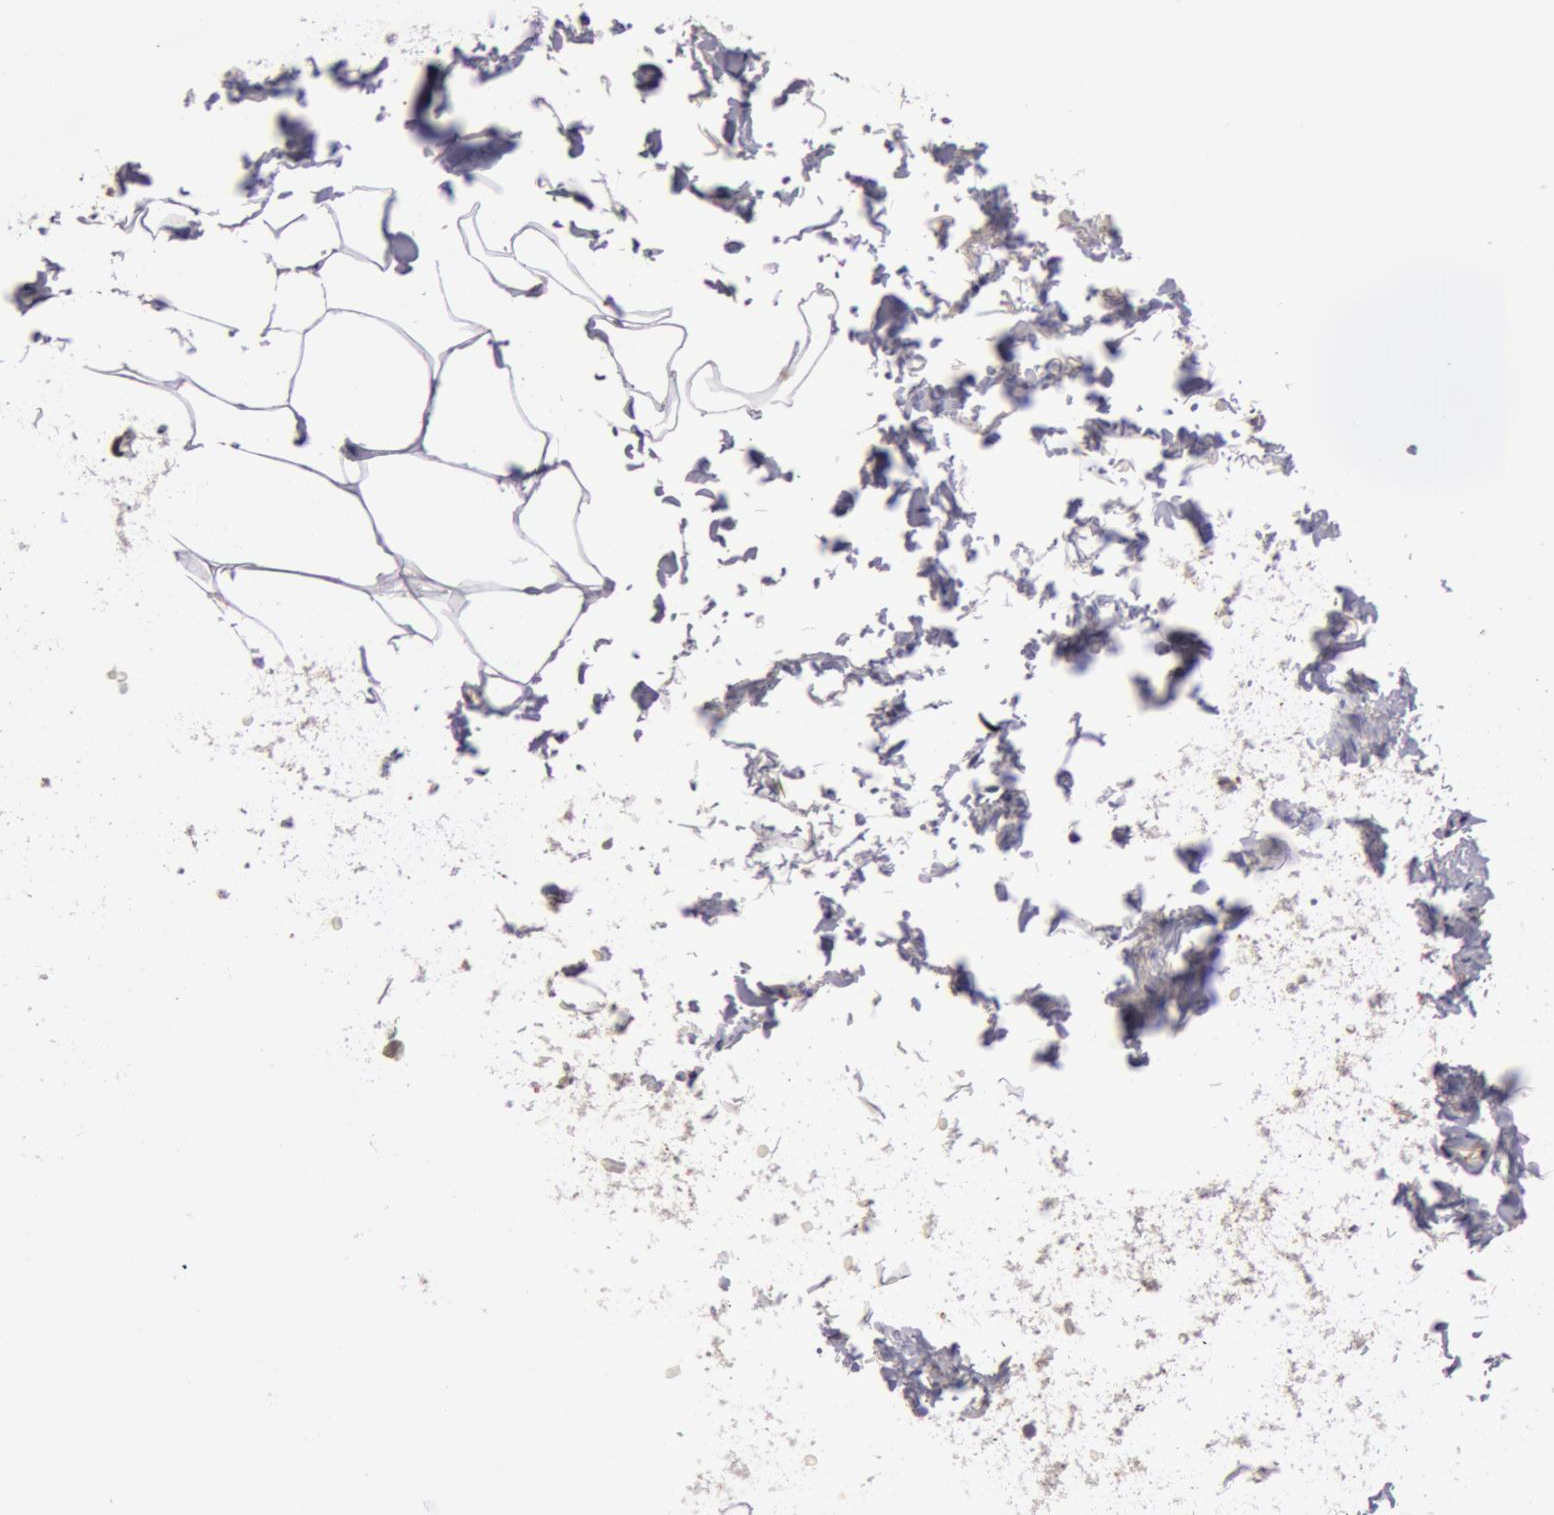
{"staining": {"intensity": "negative", "quantity": "none", "location": "none"}, "tissue": "adipose tissue", "cell_type": "Adipocytes", "image_type": "normal", "snomed": [{"axis": "morphology", "description": "Normal tissue, NOS"}, {"axis": "topography", "description": "Soft tissue"}, {"axis": "topography", "description": "Peripheral nerve tissue"}], "caption": "This image is of unremarkable adipose tissue stained with immunohistochemistry (IHC) to label a protein in brown with the nuclei are counter-stained blue. There is no staining in adipocytes. Nuclei are stained in blue.", "gene": "ZNF350", "patient": {"sex": "female", "age": 68}}